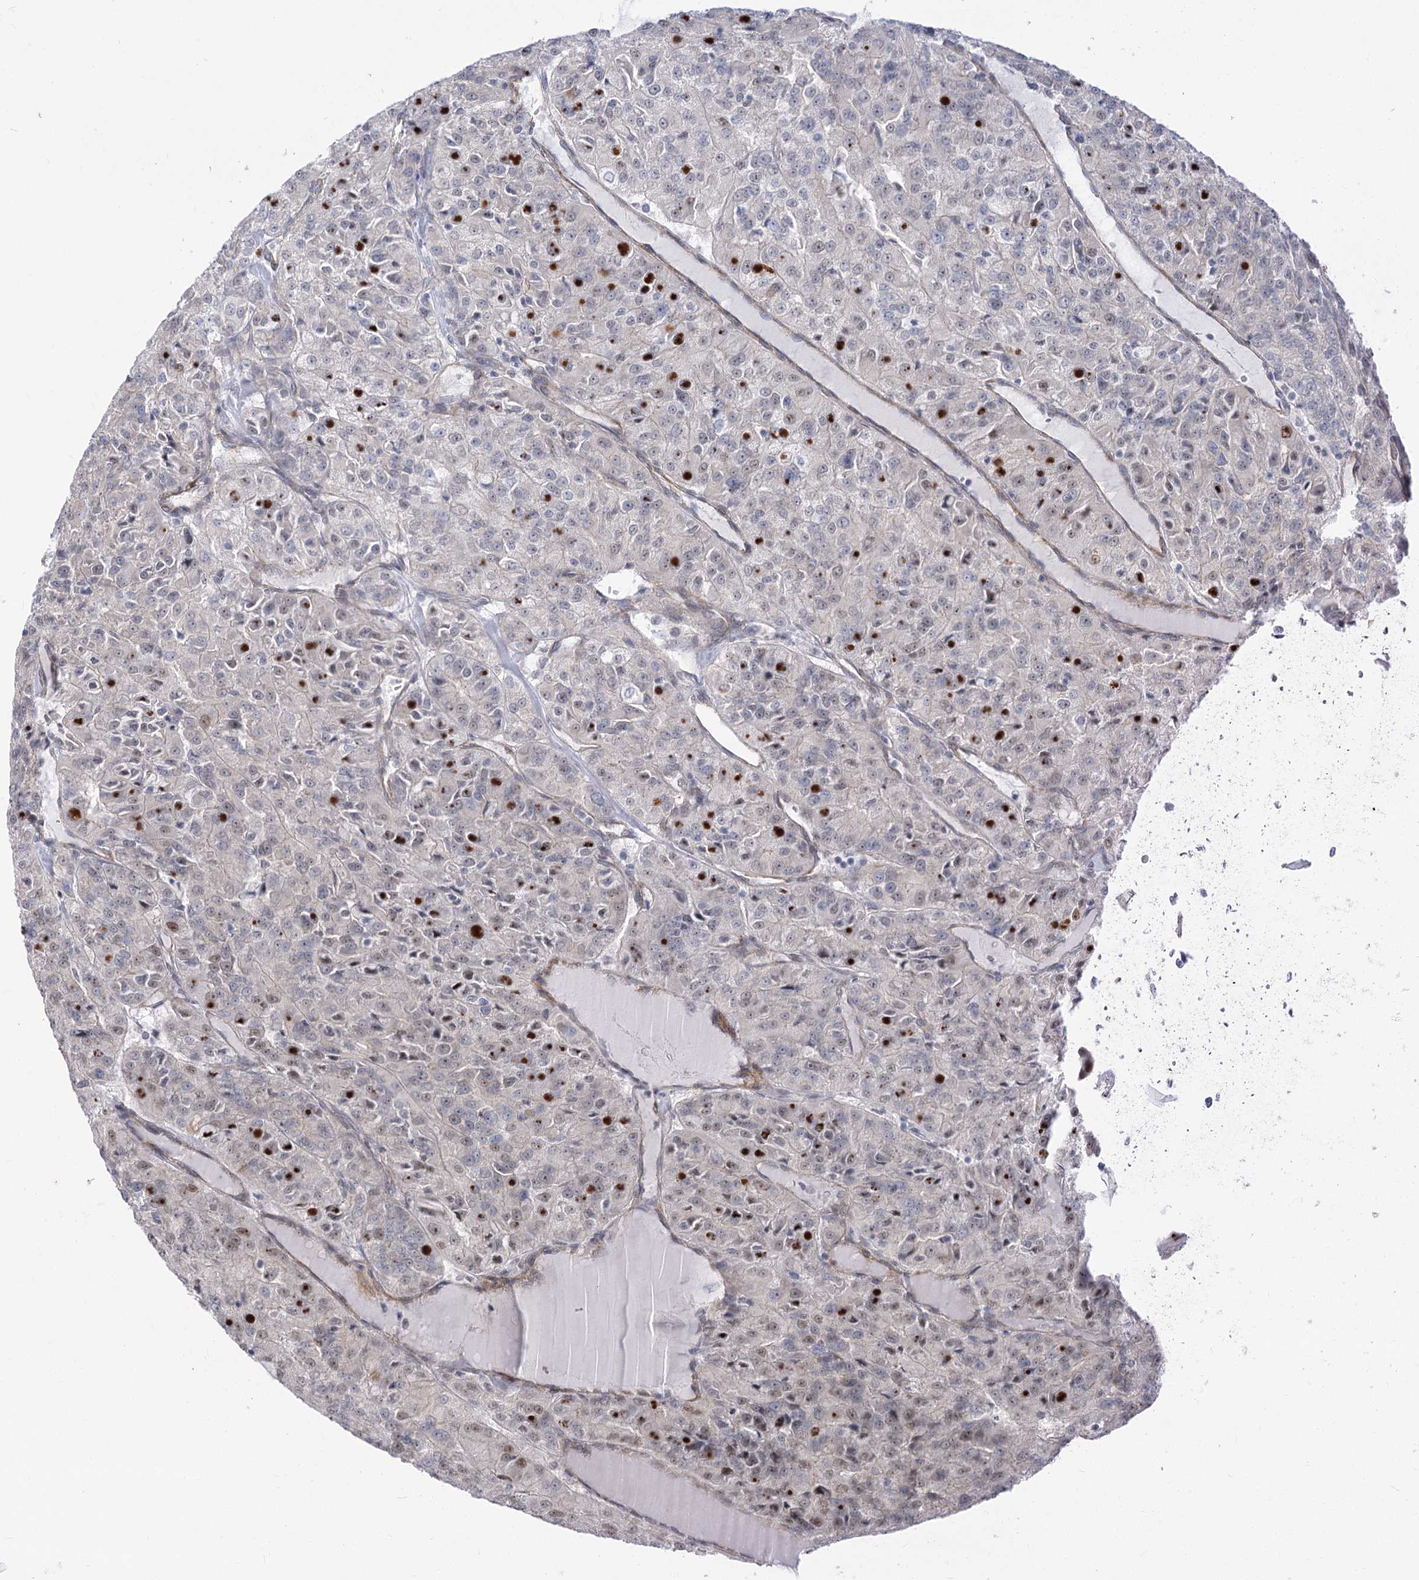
{"staining": {"intensity": "moderate", "quantity": "25%-75%", "location": "nuclear"}, "tissue": "renal cancer", "cell_type": "Tumor cells", "image_type": "cancer", "snomed": [{"axis": "morphology", "description": "Adenocarcinoma, NOS"}, {"axis": "topography", "description": "Kidney"}], "caption": "DAB (3,3'-diaminobenzidine) immunohistochemical staining of human renal cancer shows moderate nuclear protein staining in about 25%-75% of tumor cells.", "gene": "ARSI", "patient": {"sex": "female", "age": 63}}